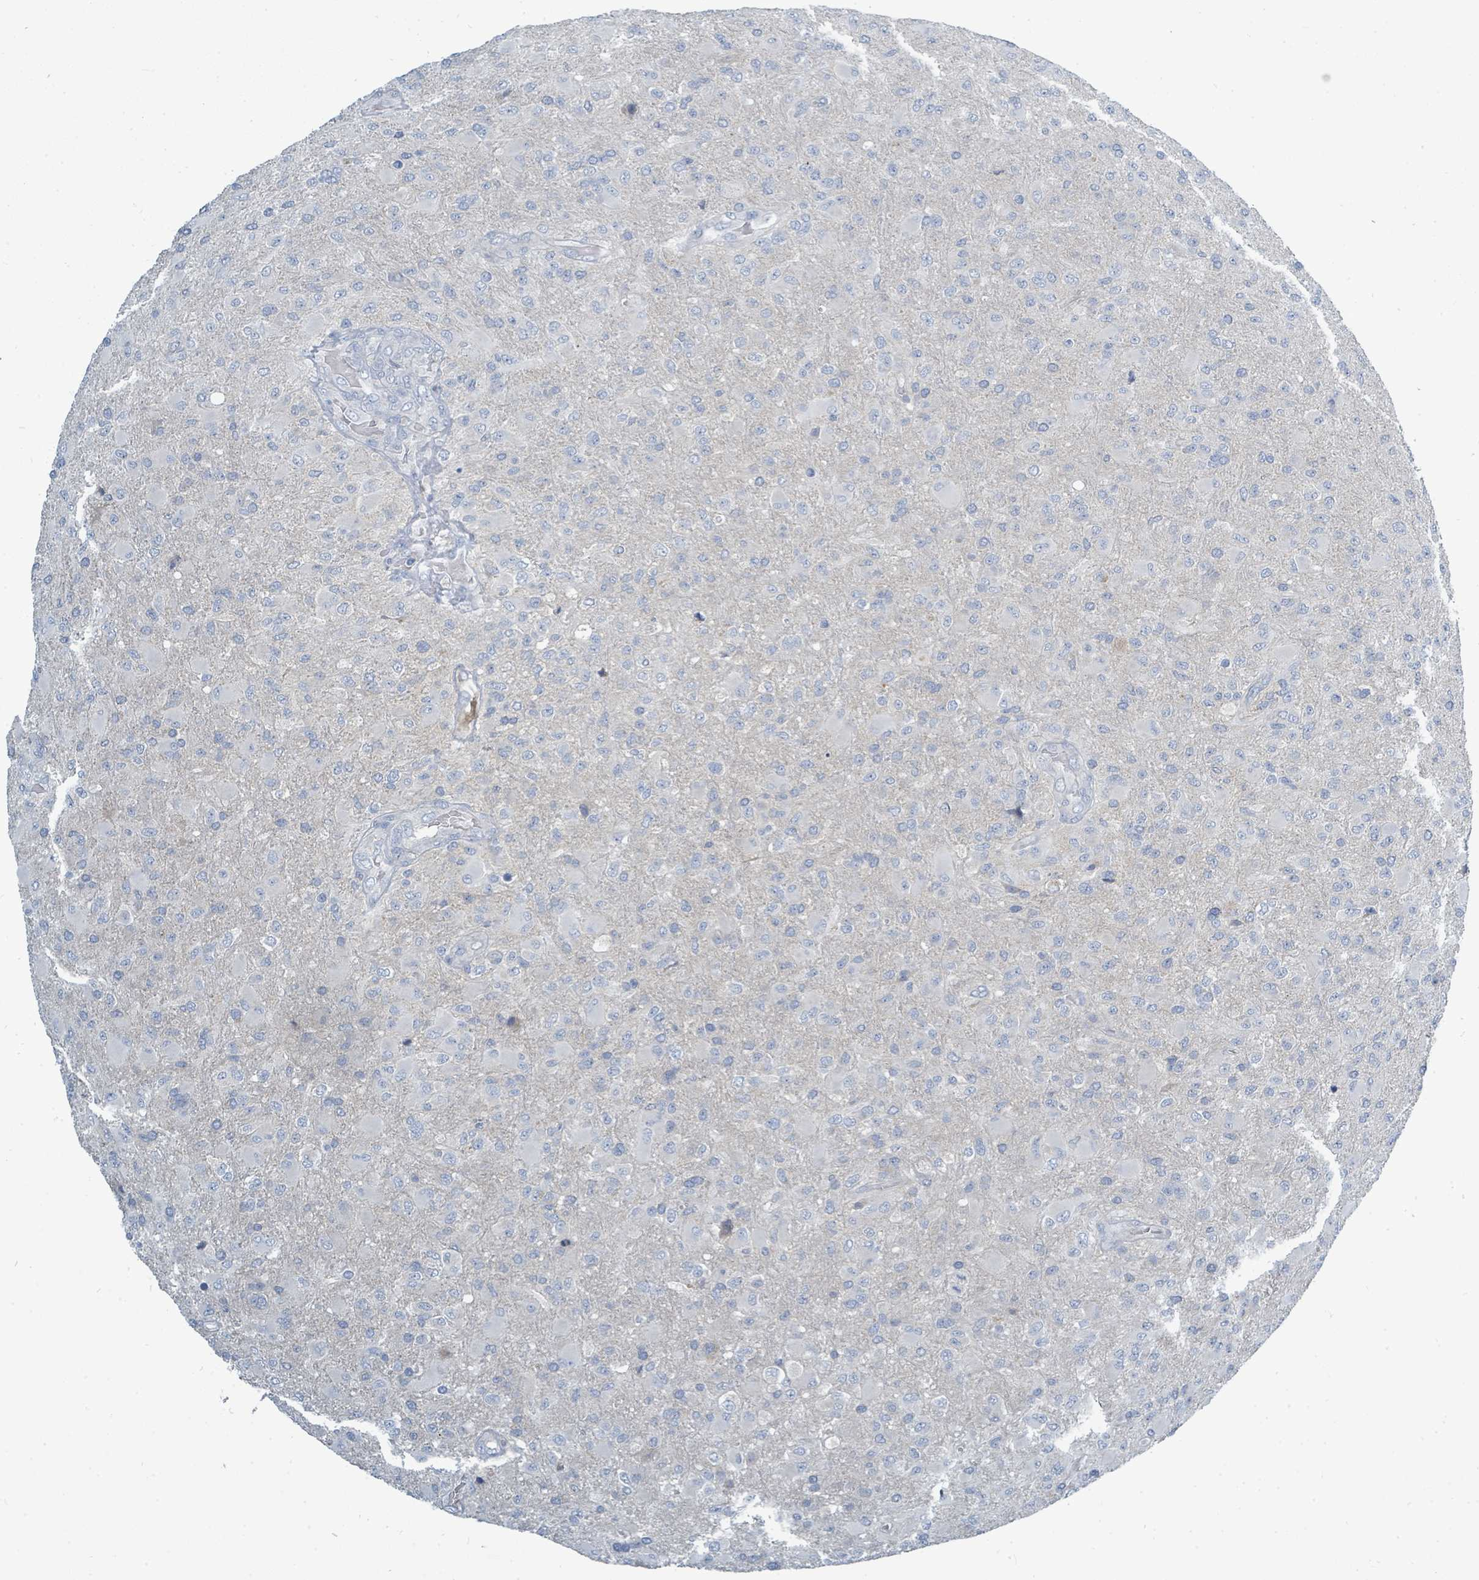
{"staining": {"intensity": "negative", "quantity": "none", "location": "none"}, "tissue": "glioma", "cell_type": "Tumor cells", "image_type": "cancer", "snomed": [{"axis": "morphology", "description": "Glioma, malignant, Low grade"}, {"axis": "topography", "description": "Brain"}], "caption": "An immunohistochemistry histopathology image of low-grade glioma (malignant) is shown. There is no staining in tumor cells of low-grade glioma (malignant). Nuclei are stained in blue.", "gene": "SLC25A23", "patient": {"sex": "male", "age": 65}}